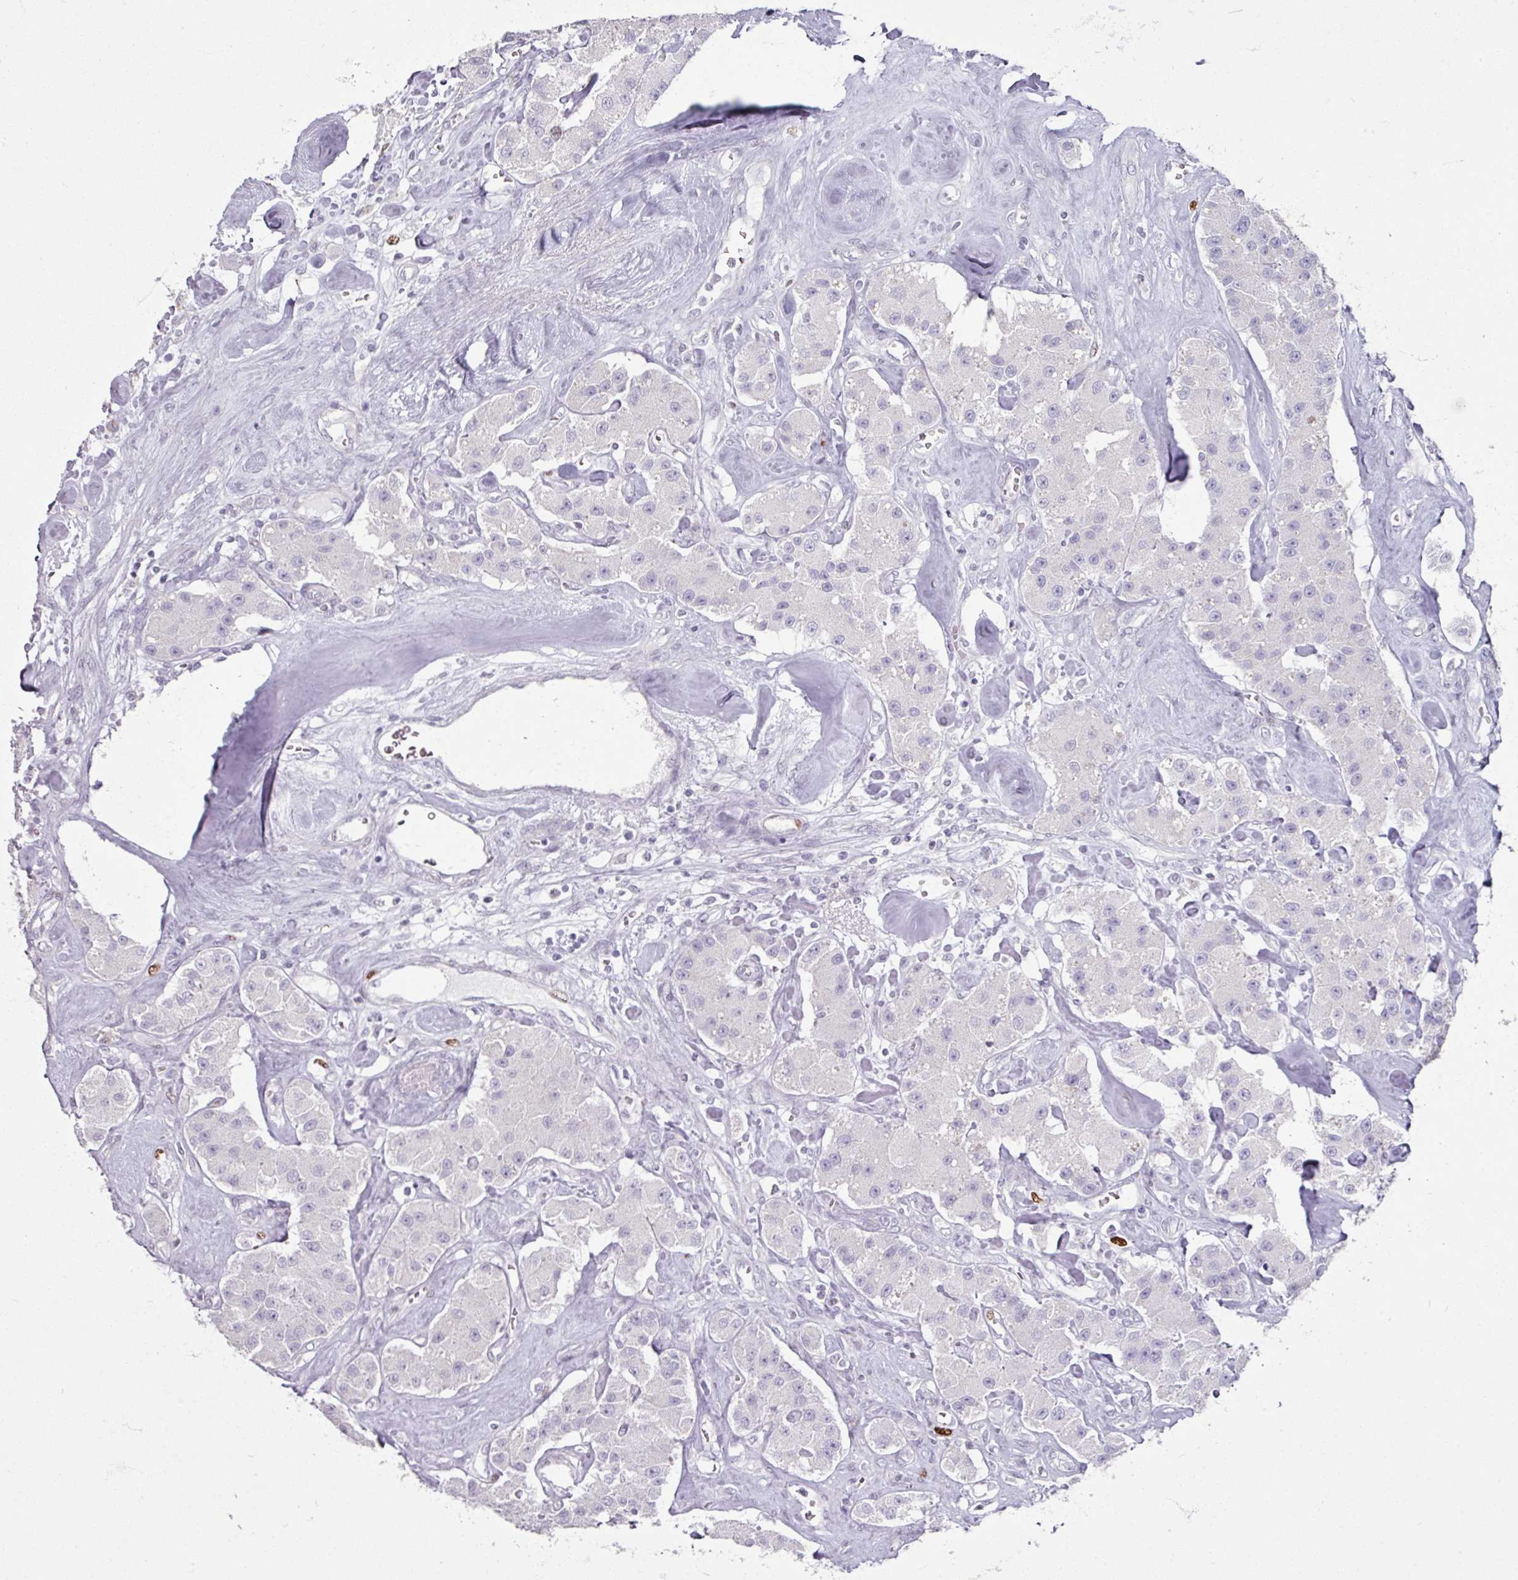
{"staining": {"intensity": "negative", "quantity": "none", "location": "none"}, "tissue": "carcinoid", "cell_type": "Tumor cells", "image_type": "cancer", "snomed": [{"axis": "morphology", "description": "Carcinoid, malignant, NOS"}, {"axis": "topography", "description": "Pancreas"}], "caption": "An immunohistochemistry (IHC) image of carcinoid (malignant) is shown. There is no staining in tumor cells of carcinoid (malignant).", "gene": "ATAD2", "patient": {"sex": "male", "age": 41}}